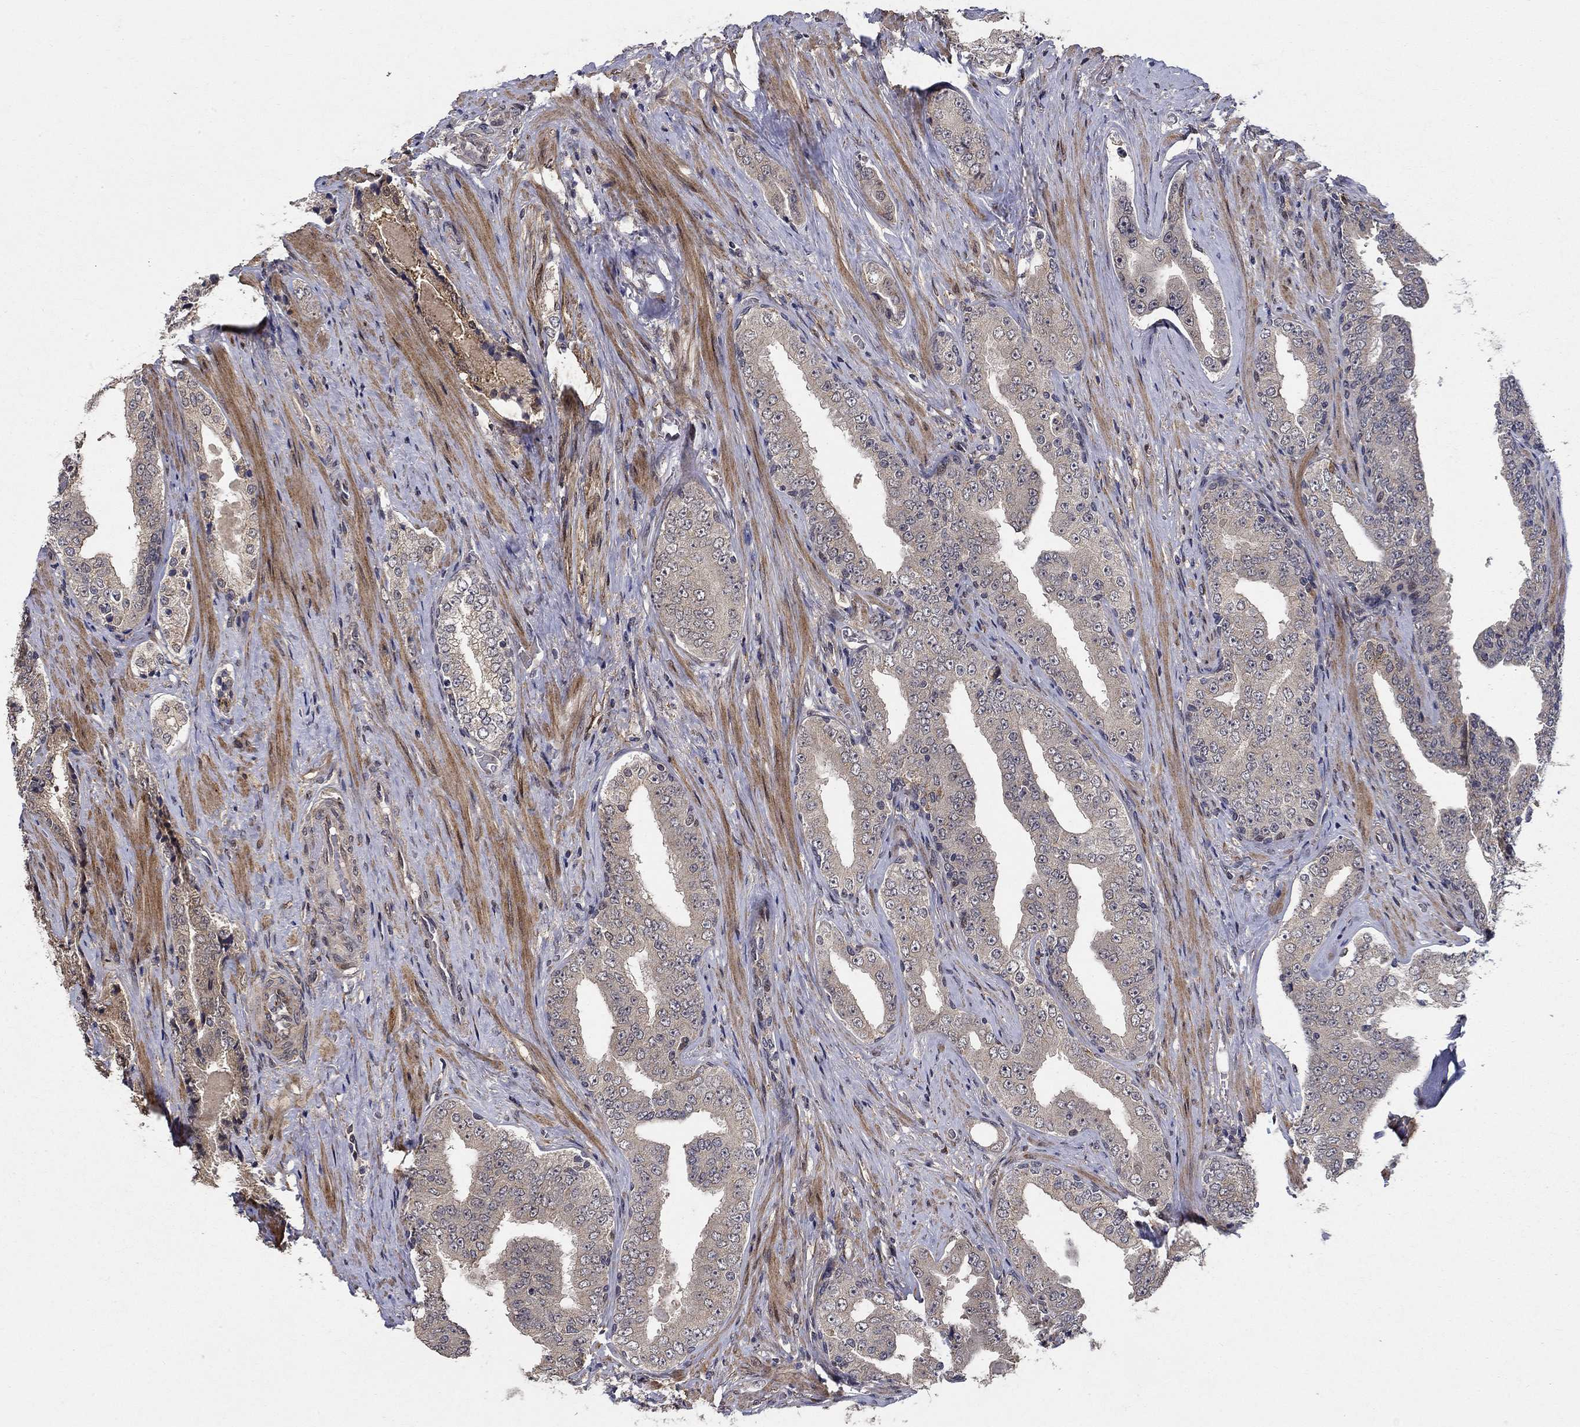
{"staining": {"intensity": "moderate", "quantity": "<25%", "location": "cytoplasmic/membranous"}, "tissue": "prostate cancer", "cell_type": "Tumor cells", "image_type": "cancer", "snomed": [{"axis": "morphology", "description": "Adenocarcinoma, Low grade"}, {"axis": "topography", "description": "Prostate and seminal vesicle, NOS"}], "caption": "Protein staining of prostate low-grade adenocarcinoma tissue reveals moderate cytoplasmic/membranous staining in about <25% of tumor cells.", "gene": "ZNF594", "patient": {"sex": "male", "age": 61}}